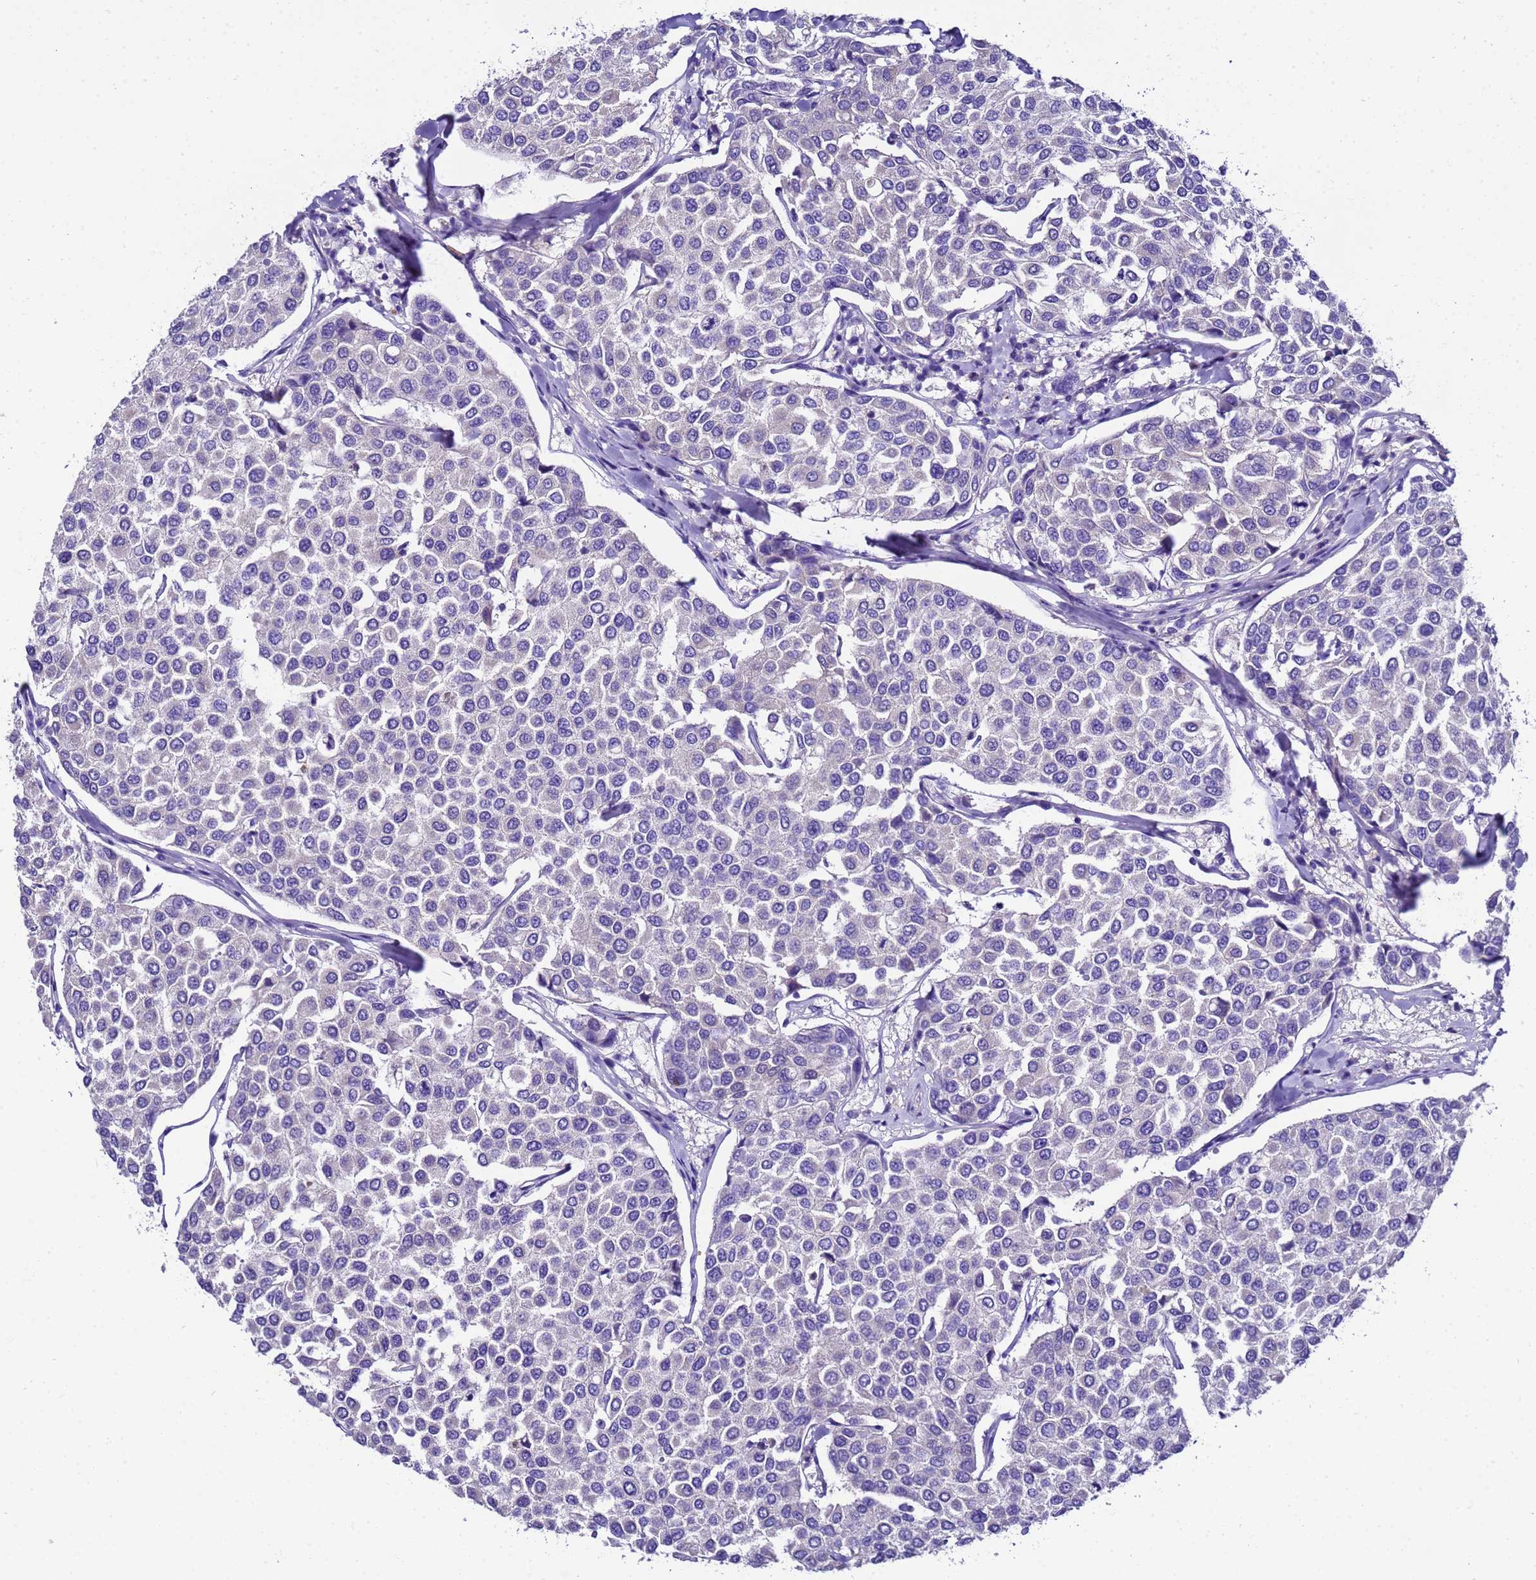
{"staining": {"intensity": "negative", "quantity": "none", "location": "none"}, "tissue": "breast cancer", "cell_type": "Tumor cells", "image_type": "cancer", "snomed": [{"axis": "morphology", "description": "Duct carcinoma"}, {"axis": "topography", "description": "Breast"}], "caption": "DAB immunohistochemical staining of human breast intraductal carcinoma reveals no significant positivity in tumor cells. Nuclei are stained in blue.", "gene": "UGT2A1", "patient": {"sex": "female", "age": 55}}